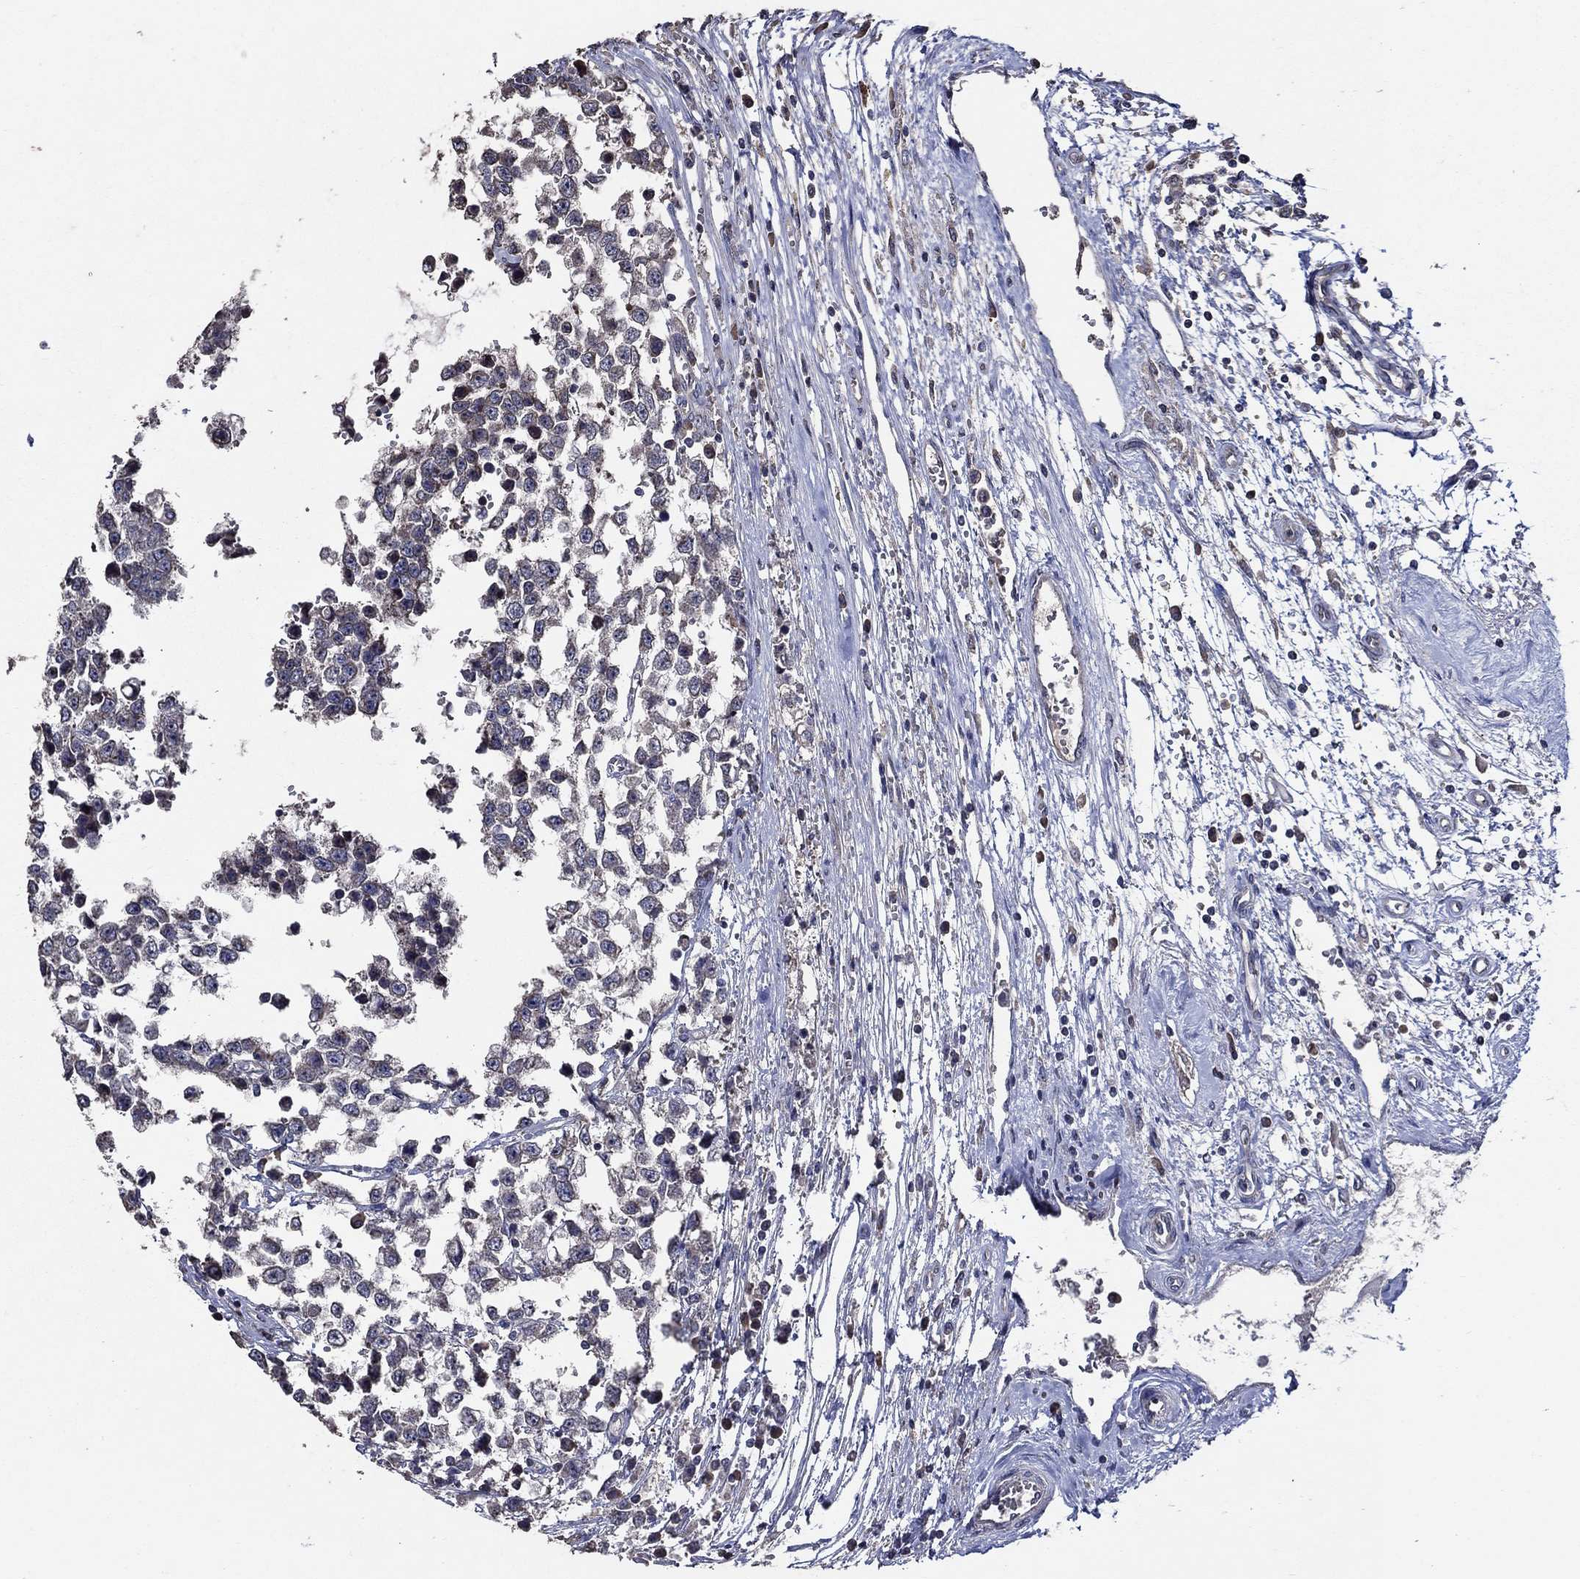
{"staining": {"intensity": "strong", "quantity": "<25%", "location": "cytoplasmic/membranous"}, "tissue": "testis cancer", "cell_type": "Tumor cells", "image_type": "cancer", "snomed": [{"axis": "morphology", "description": "Normal tissue, NOS"}, {"axis": "morphology", "description": "Seminoma, NOS"}, {"axis": "topography", "description": "Testis"}, {"axis": "topography", "description": "Epididymis"}], "caption": "Approximately <25% of tumor cells in testis cancer (seminoma) show strong cytoplasmic/membranous protein staining as visualized by brown immunohistochemical staining.", "gene": "HAP1", "patient": {"sex": "male", "age": 34}}